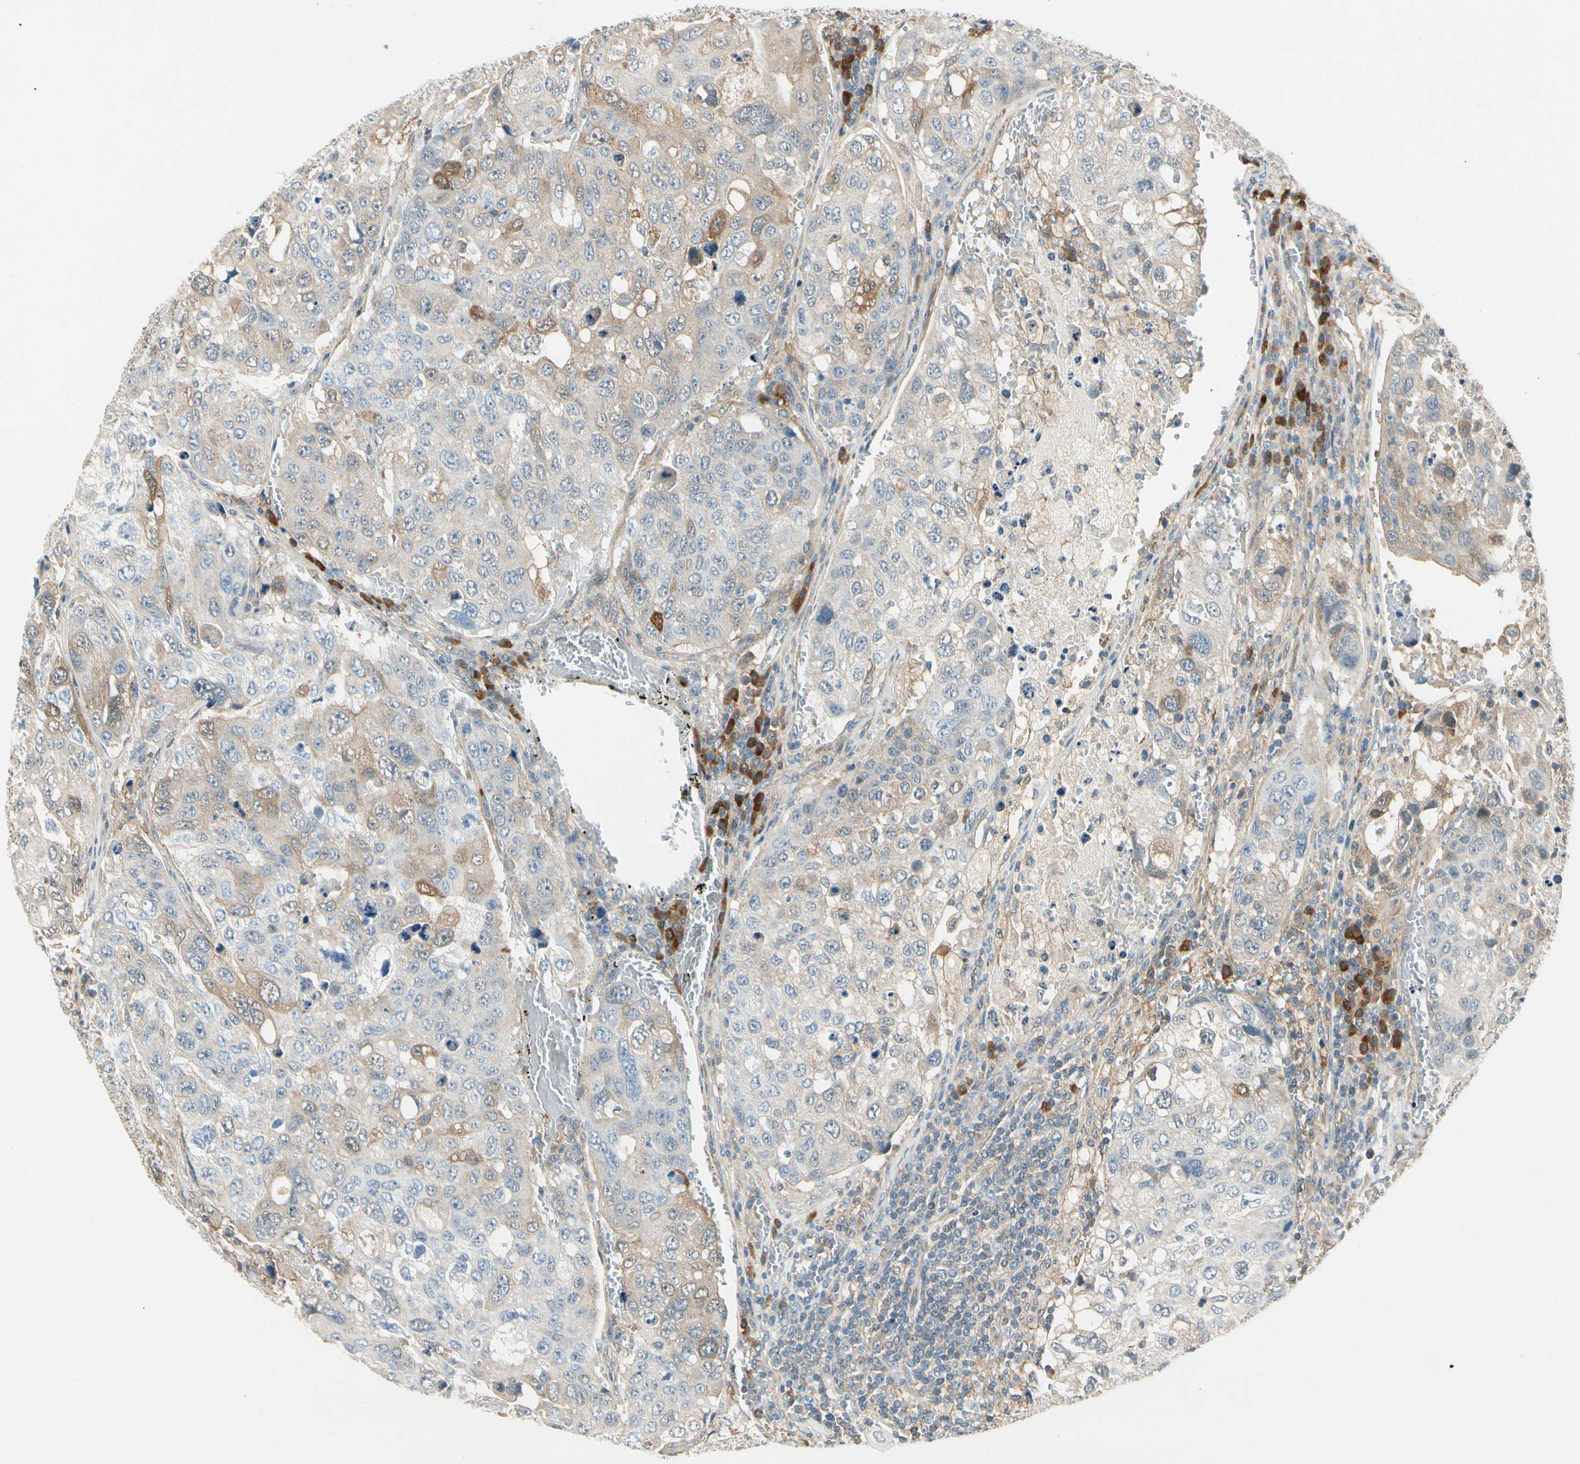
{"staining": {"intensity": "moderate", "quantity": "<25%", "location": "cytoplasmic/membranous"}, "tissue": "urothelial cancer", "cell_type": "Tumor cells", "image_type": "cancer", "snomed": [{"axis": "morphology", "description": "Urothelial carcinoma, High grade"}, {"axis": "topography", "description": "Lymph node"}, {"axis": "topography", "description": "Urinary bladder"}], "caption": "Moderate cytoplasmic/membranous expression is seen in about <25% of tumor cells in urothelial carcinoma (high-grade). The staining is performed using DAB brown chromogen to label protein expression. The nuclei are counter-stained blue using hematoxylin.", "gene": "WIPI1", "patient": {"sex": "male", "age": 51}}